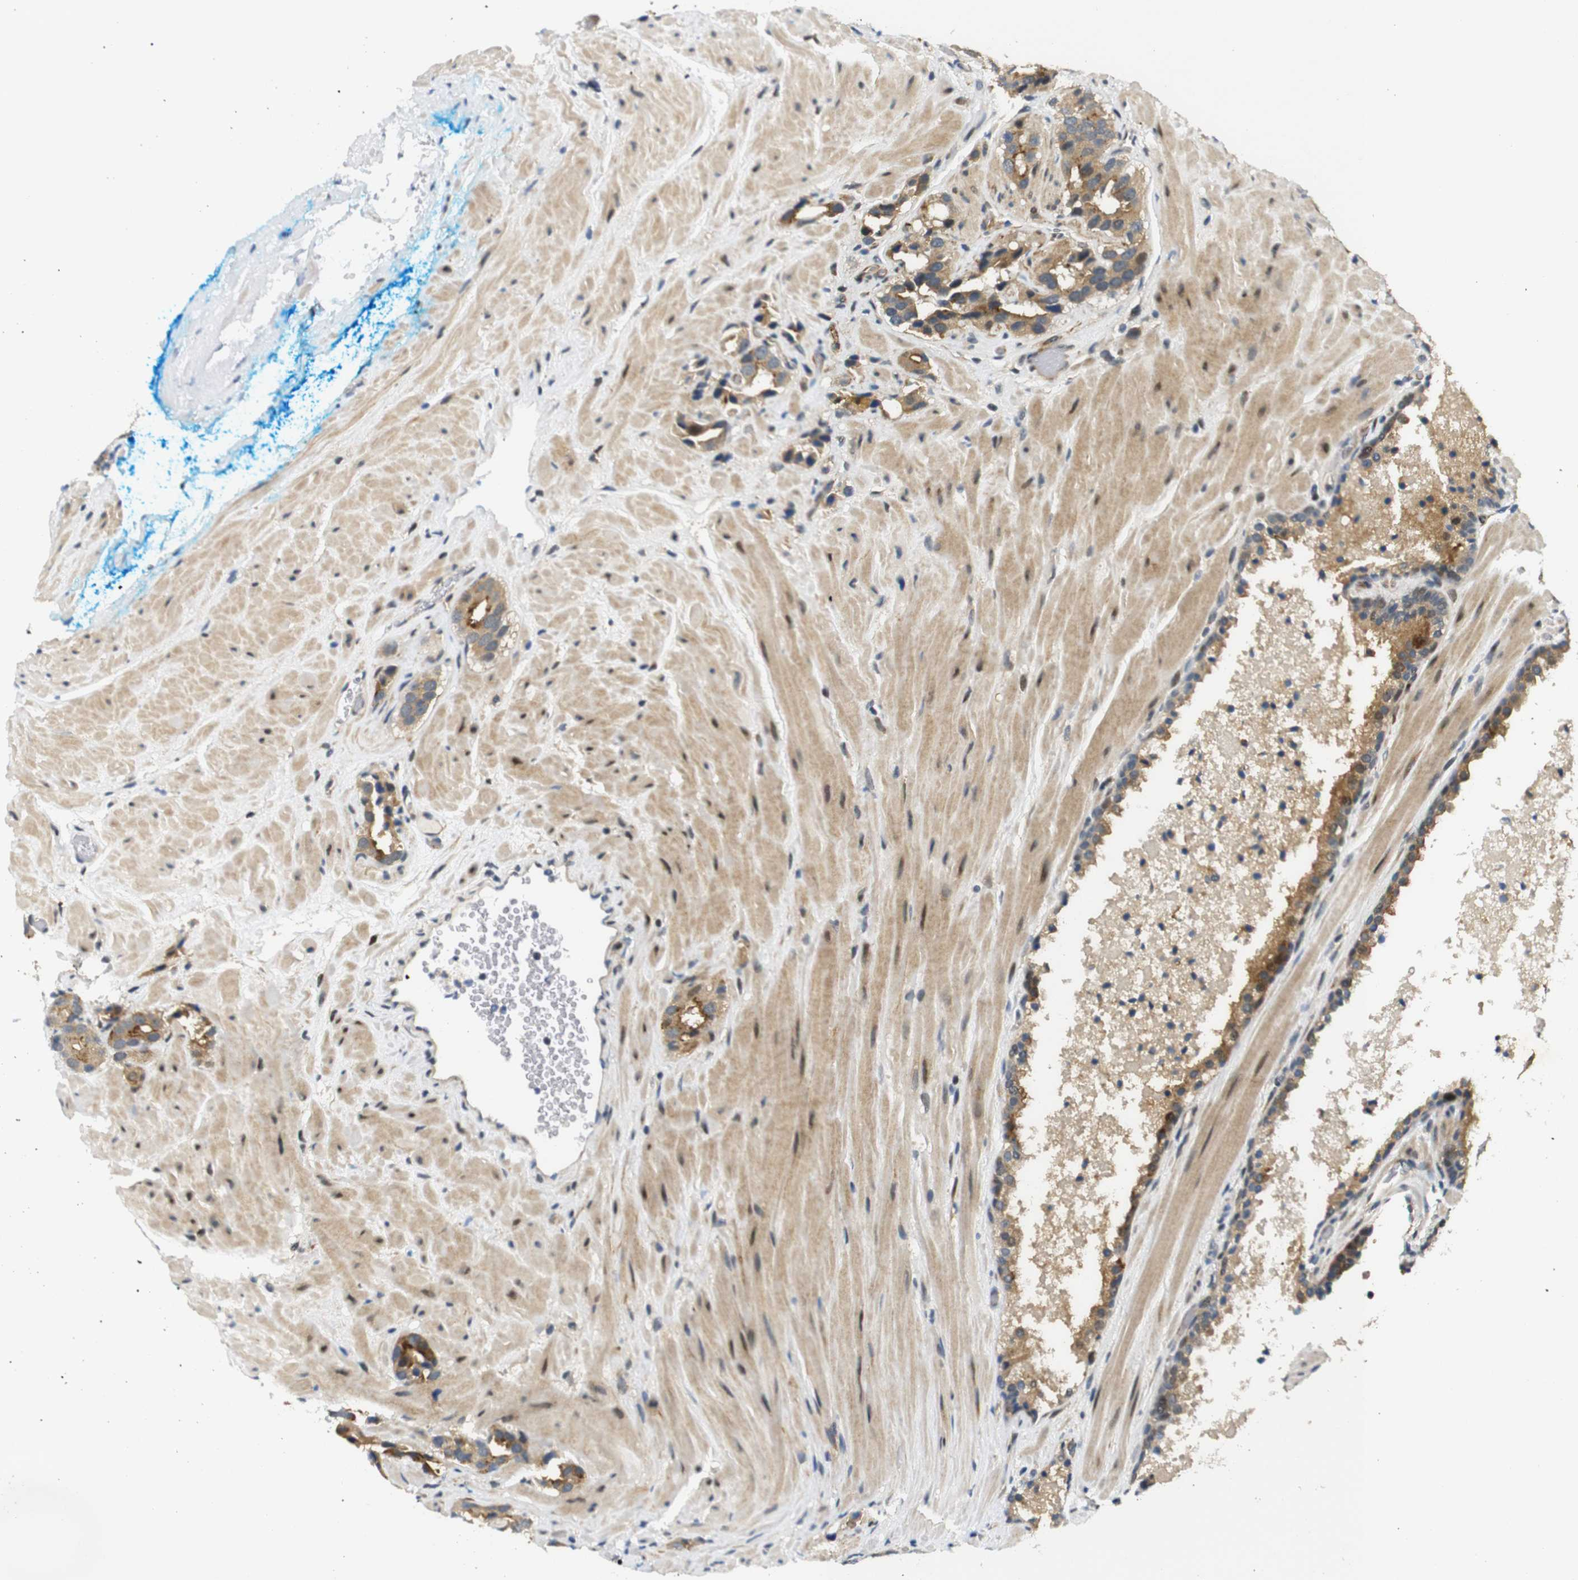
{"staining": {"intensity": "moderate", "quantity": ">75%", "location": "cytoplasmic/membranous"}, "tissue": "prostate cancer", "cell_type": "Tumor cells", "image_type": "cancer", "snomed": [{"axis": "morphology", "description": "Adenocarcinoma, High grade"}, {"axis": "topography", "description": "Prostate"}], "caption": "Moderate cytoplasmic/membranous positivity is seen in approximately >75% of tumor cells in prostate cancer (adenocarcinoma (high-grade)). (IHC, brightfield microscopy, high magnification).", "gene": "SYDE1", "patient": {"sex": "male", "age": 64}}